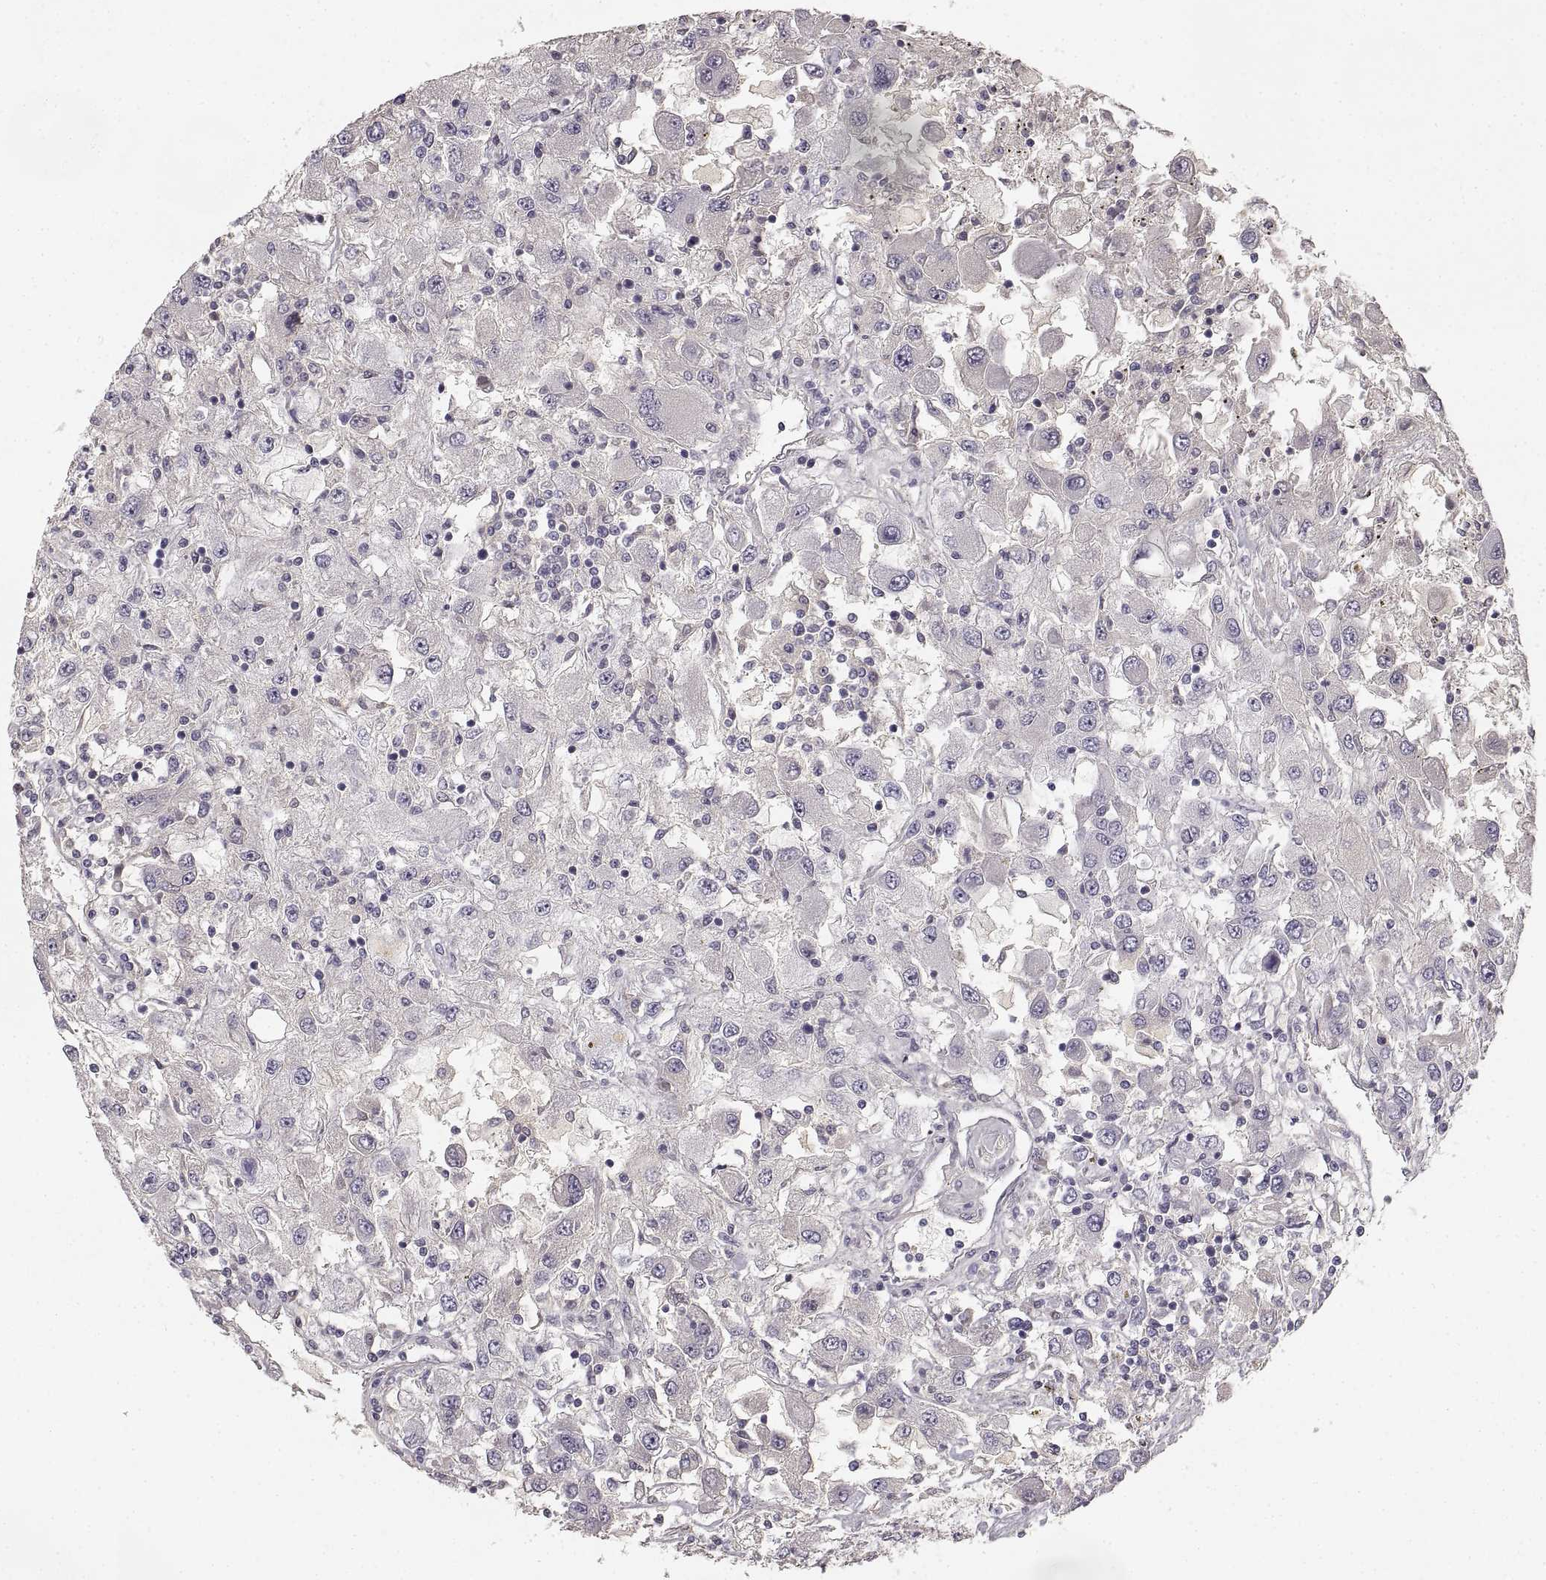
{"staining": {"intensity": "negative", "quantity": "none", "location": "none"}, "tissue": "renal cancer", "cell_type": "Tumor cells", "image_type": "cancer", "snomed": [{"axis": "morphology", "description": "Adenocarcinoma, NOS"}, {"axis": "topography", "description": "Kidney"}], "caption": "This is an immunohistochemistry histopathology image of human adenocarcinoma (renal). There is no staining in tumor cells.", "gene": "RUNDC3A", "patient": {"sex": "female", "age": 67}}